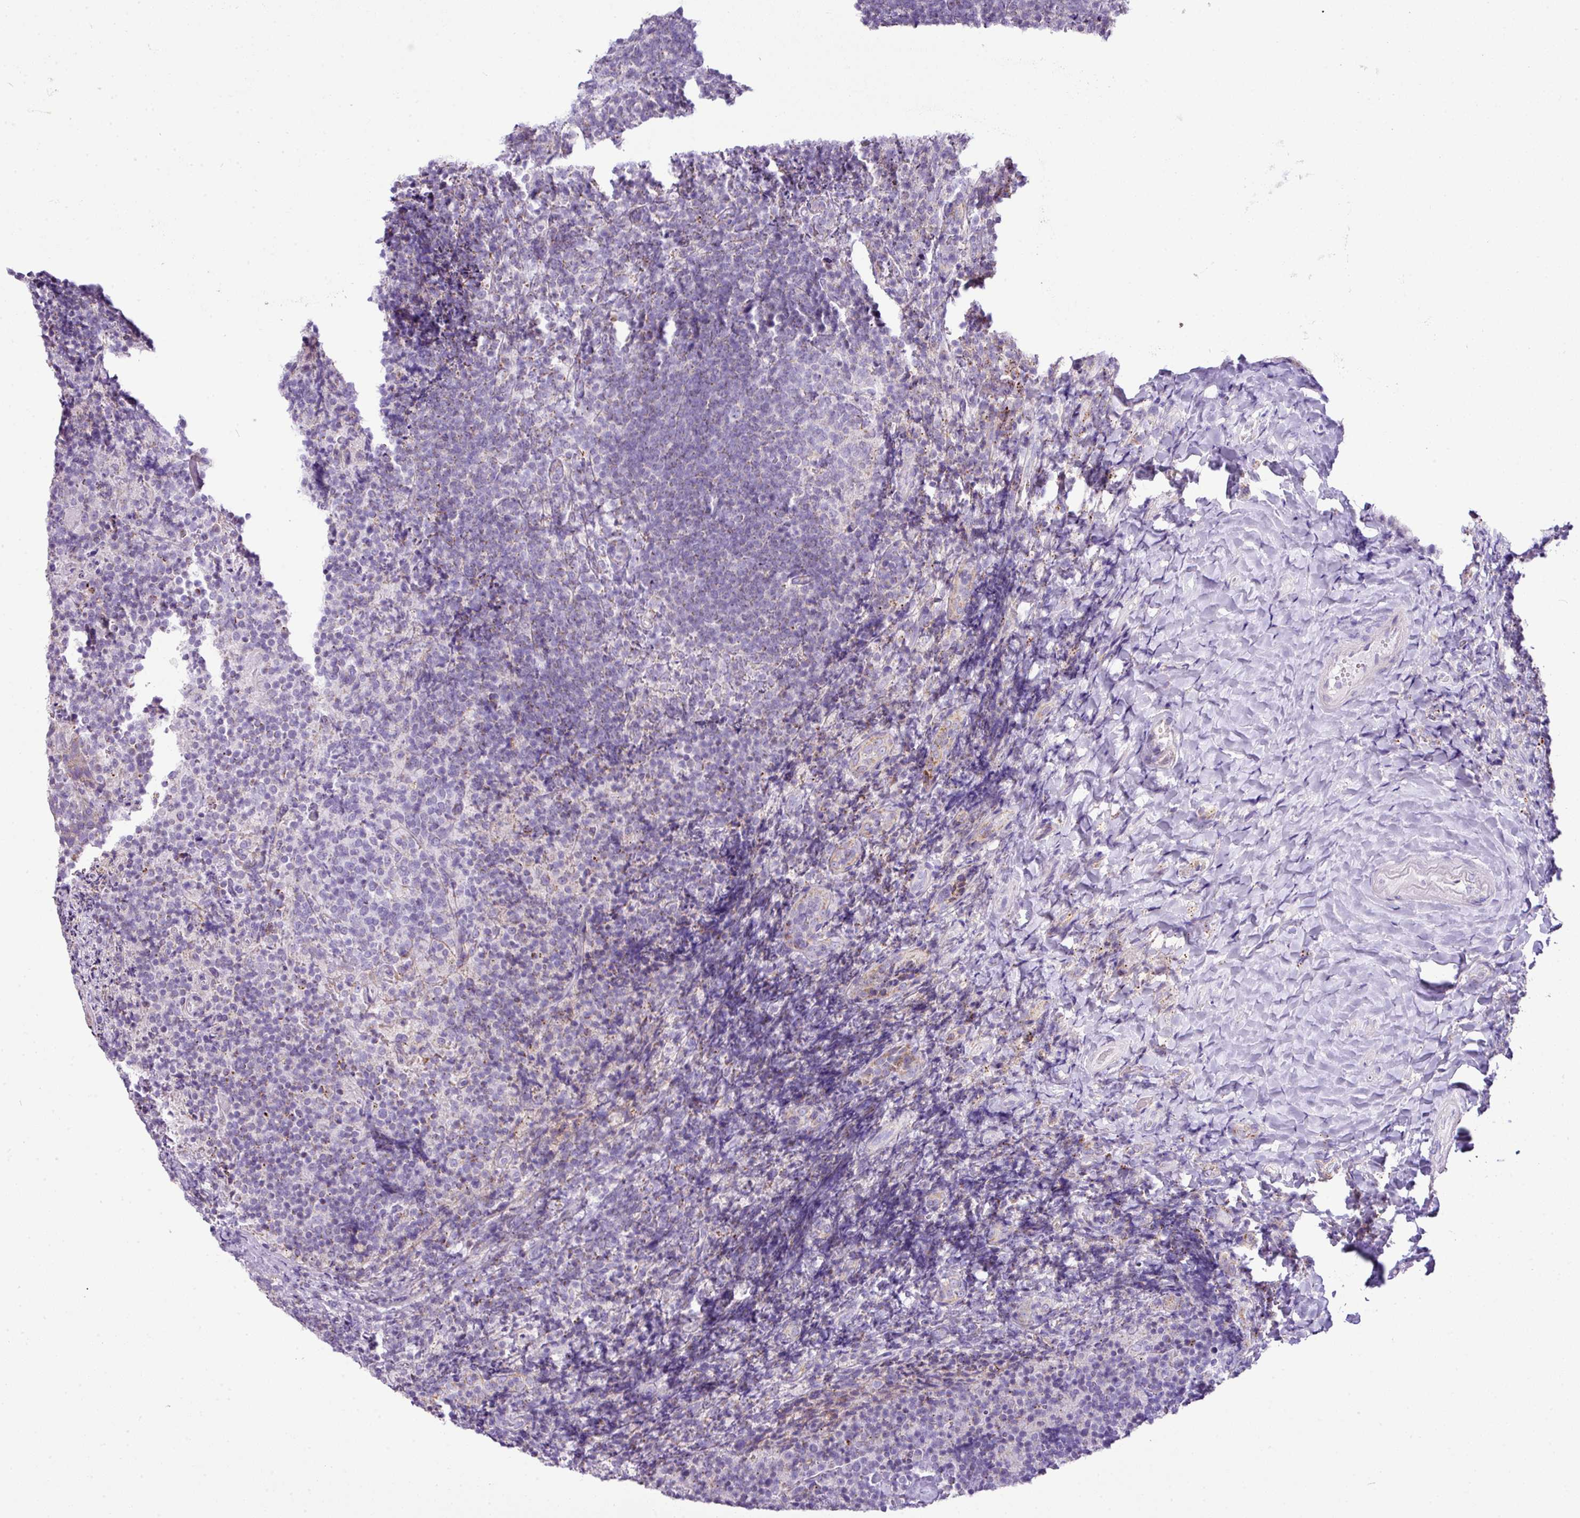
{"staining": {"intensity": "negative", "quantity": "none", "location": "none"}, "tissue": "tonsil", "cell_type": "Germinal center cells", "image_type": "normal", "snomed": [{"axis": "morphology", "description": "Normal tissue, NOS"}, {"axis": "topography", "description": "Tonsil"}], "caption": "Immunohistochemistry (IHC) of unremarkable tonsil shows no expression in germinal center cells. (DAB immunohistochemistry (IHC), high magnification).", "gene": "PGAP4", "patient": {"sex": "female", "age": 10}}